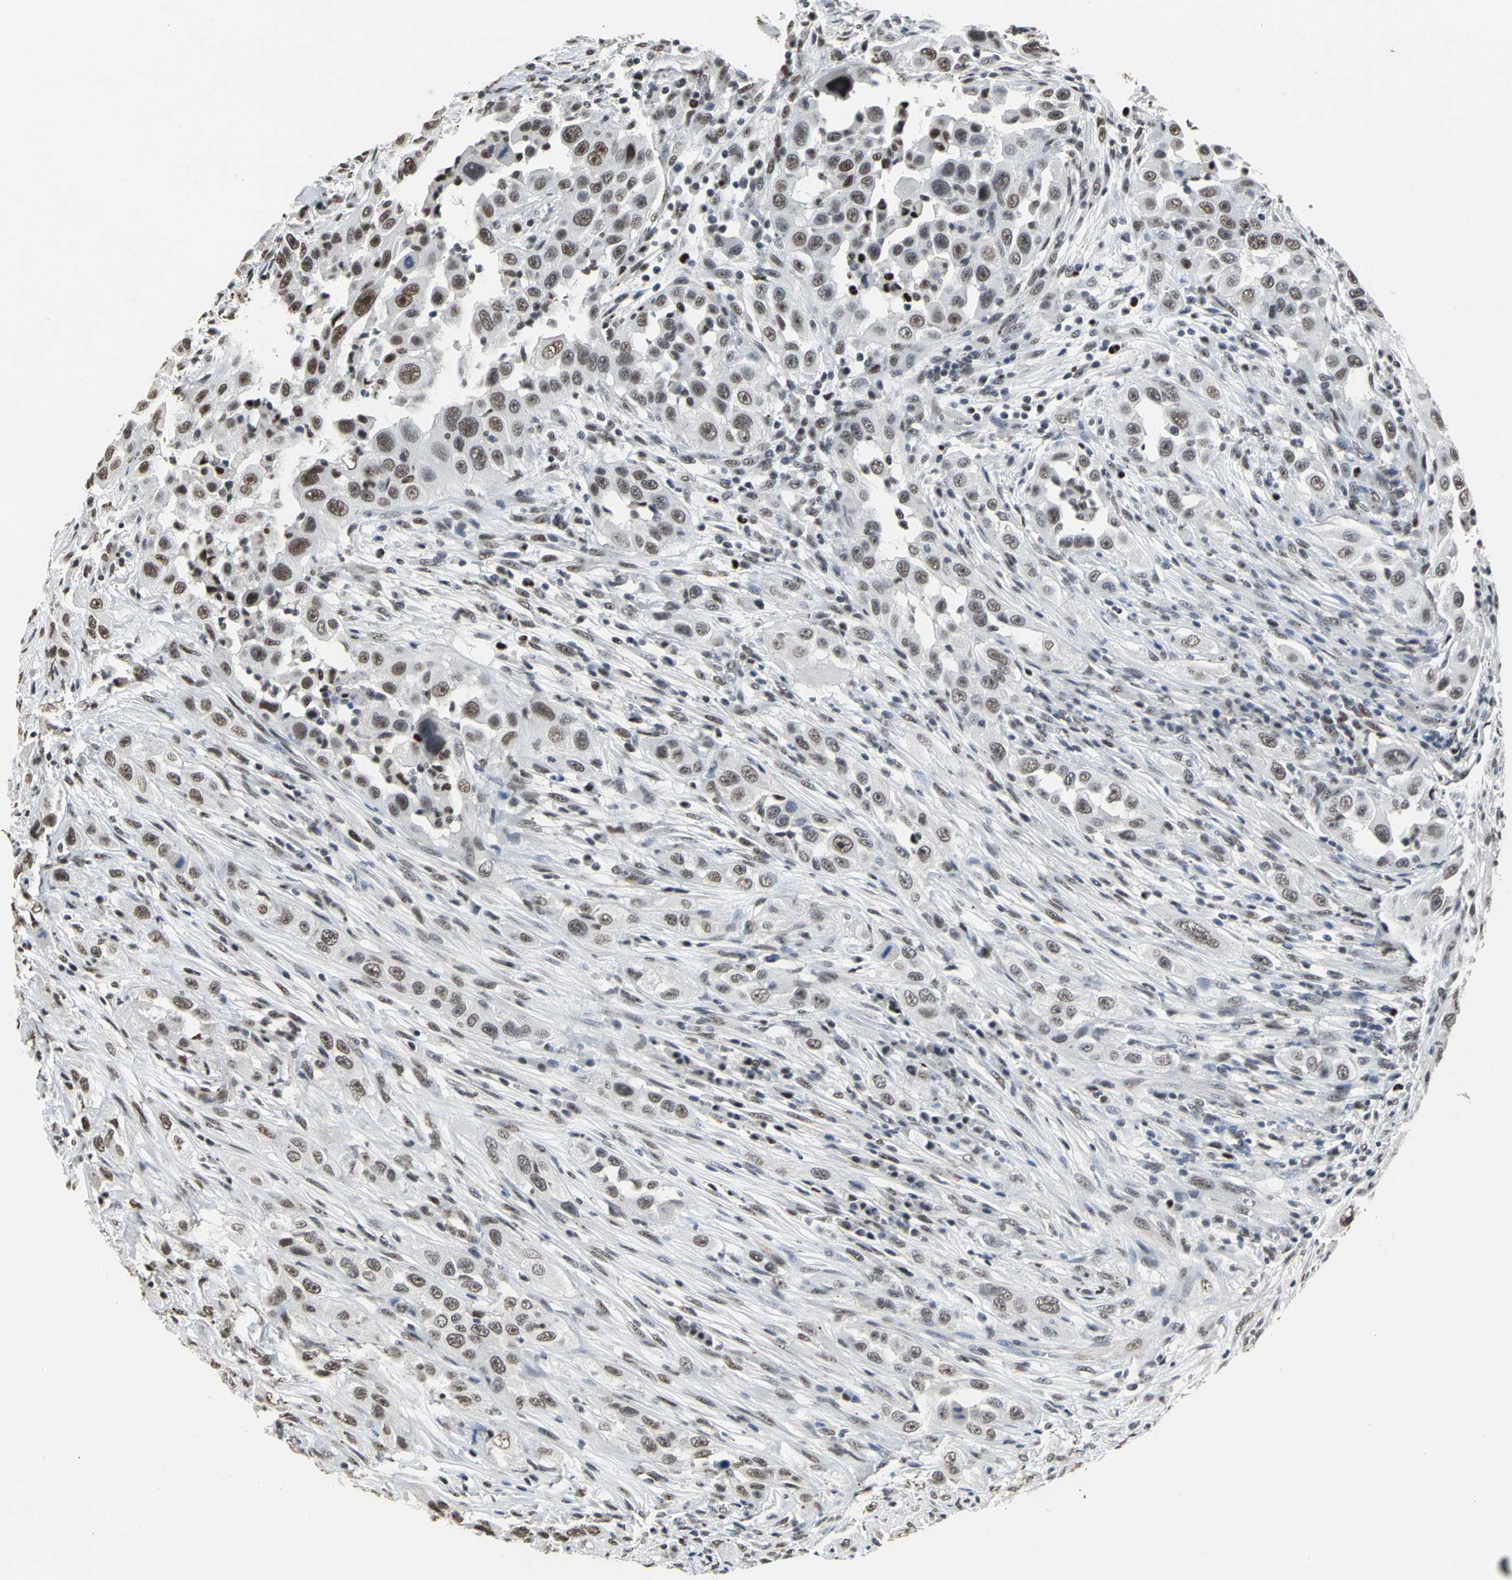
{"staining": {"intensity": "moderate", "quantity": ">75%", "location": "nuclear"}, "tissue": "head and neck cancer", "cell_type": "Tumor cells", "image_type": "cancer", "snomed": [{"axis": "morphology", "description": "Carcinoma, NOS"}, {"axis": "topography", "description": "Head-Neck"}], "caption": "Immunohistochemistry (DAB) staining of human head and neck cancer reveals moderate nuclear protein positivity in about >75% of tumor cells.", "gene": "CCDC88C", "patient": {"sex": "male", "age": 87}}